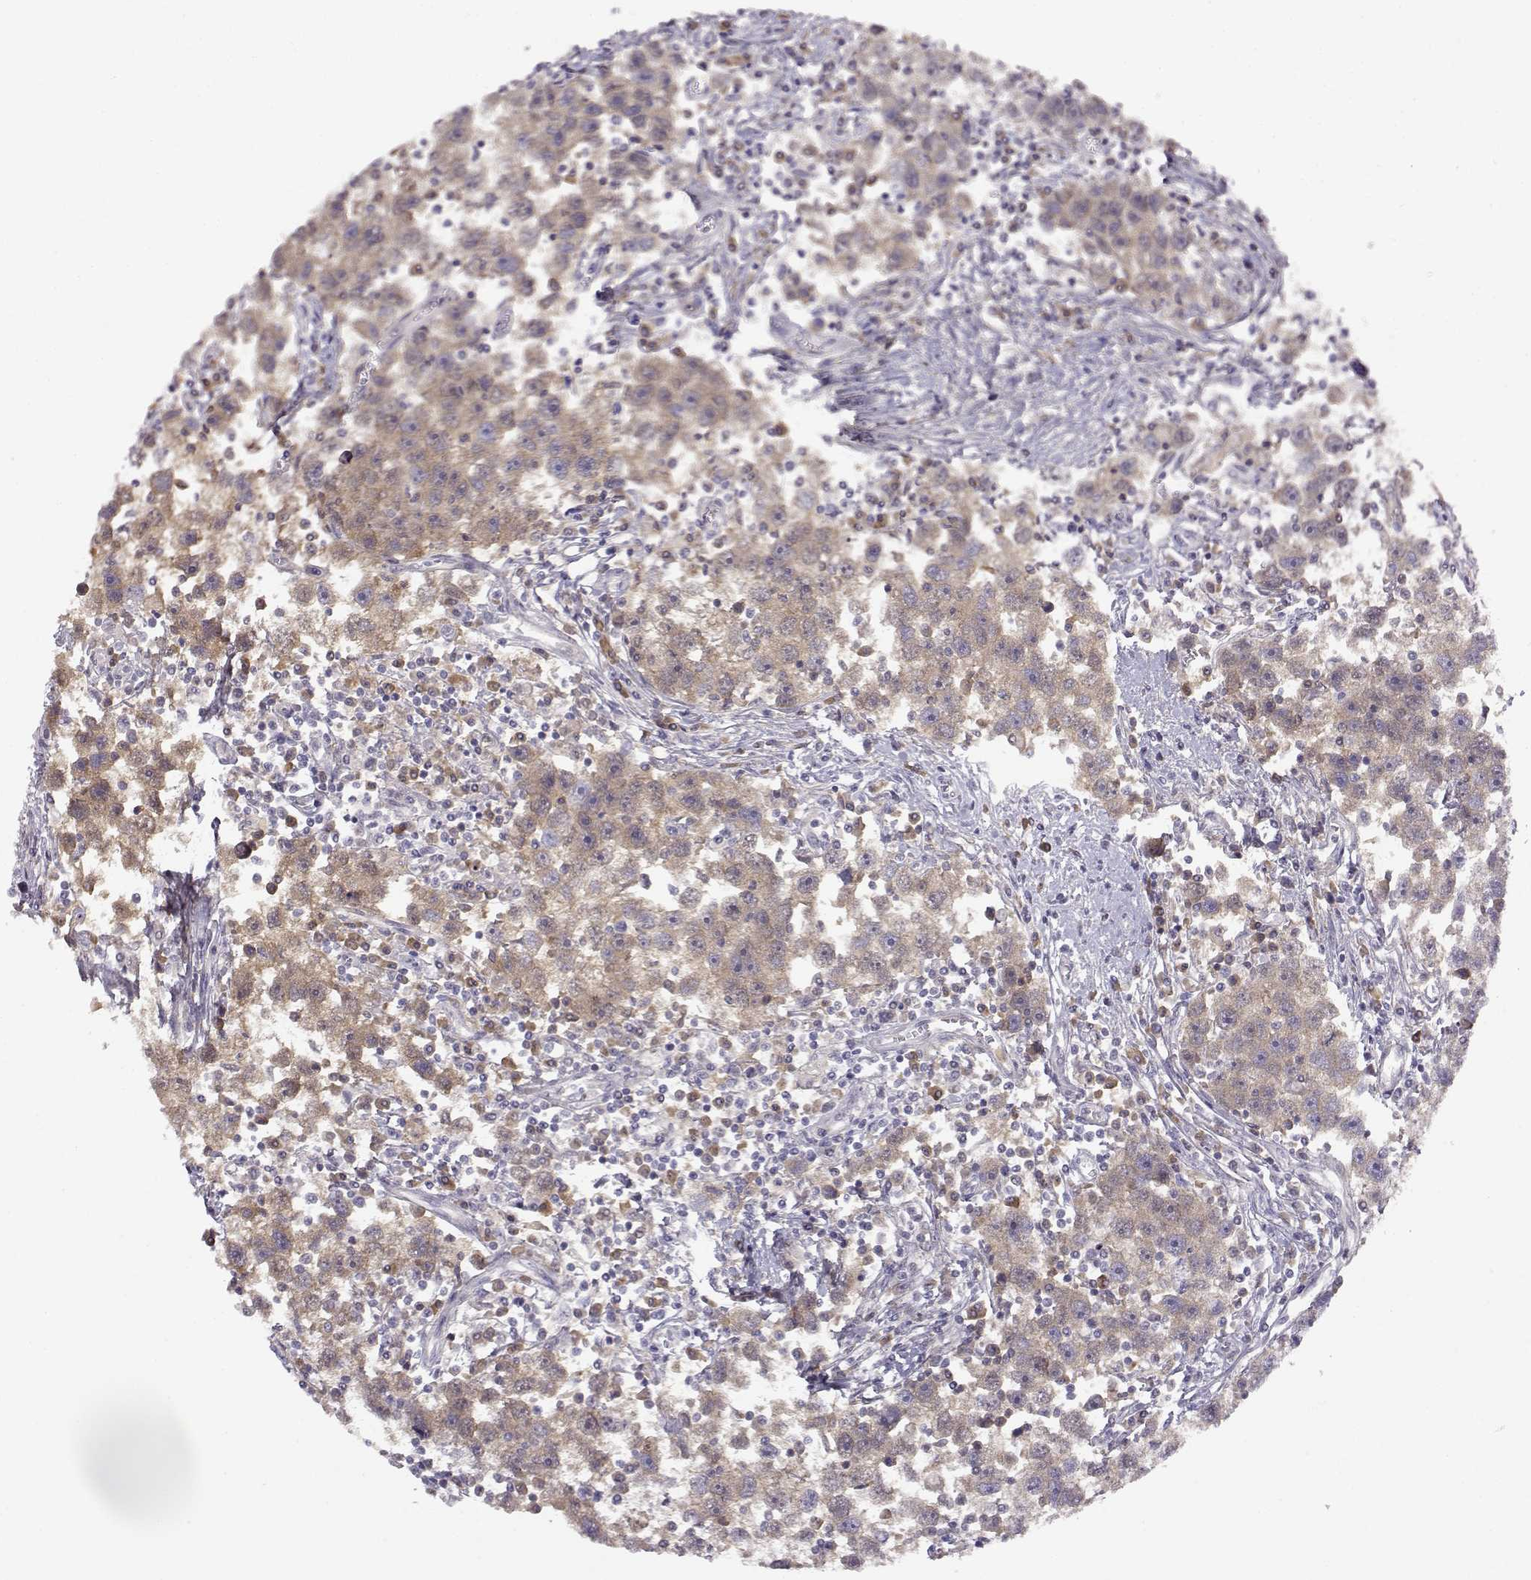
{"staining": {"intensity": "weak", "quantity": ">75%", "location": "cytoplasmic/membranous"}, "tissue": "testis cancer", "cell_type": "Tumor cells", "image_type": "cancer", "snomed": [{"axis": "morphology", "description": "Seminoma, NOS"}, {"axis": "topography", "description": "Testis"}], "caption": "An image of testis seminoma stained for a protein demonstrates weak cytoplasmic/membranous brown staining in tumor cells.", "gene": "TACR1", "patient": {"sex": "male", "age": 30}}